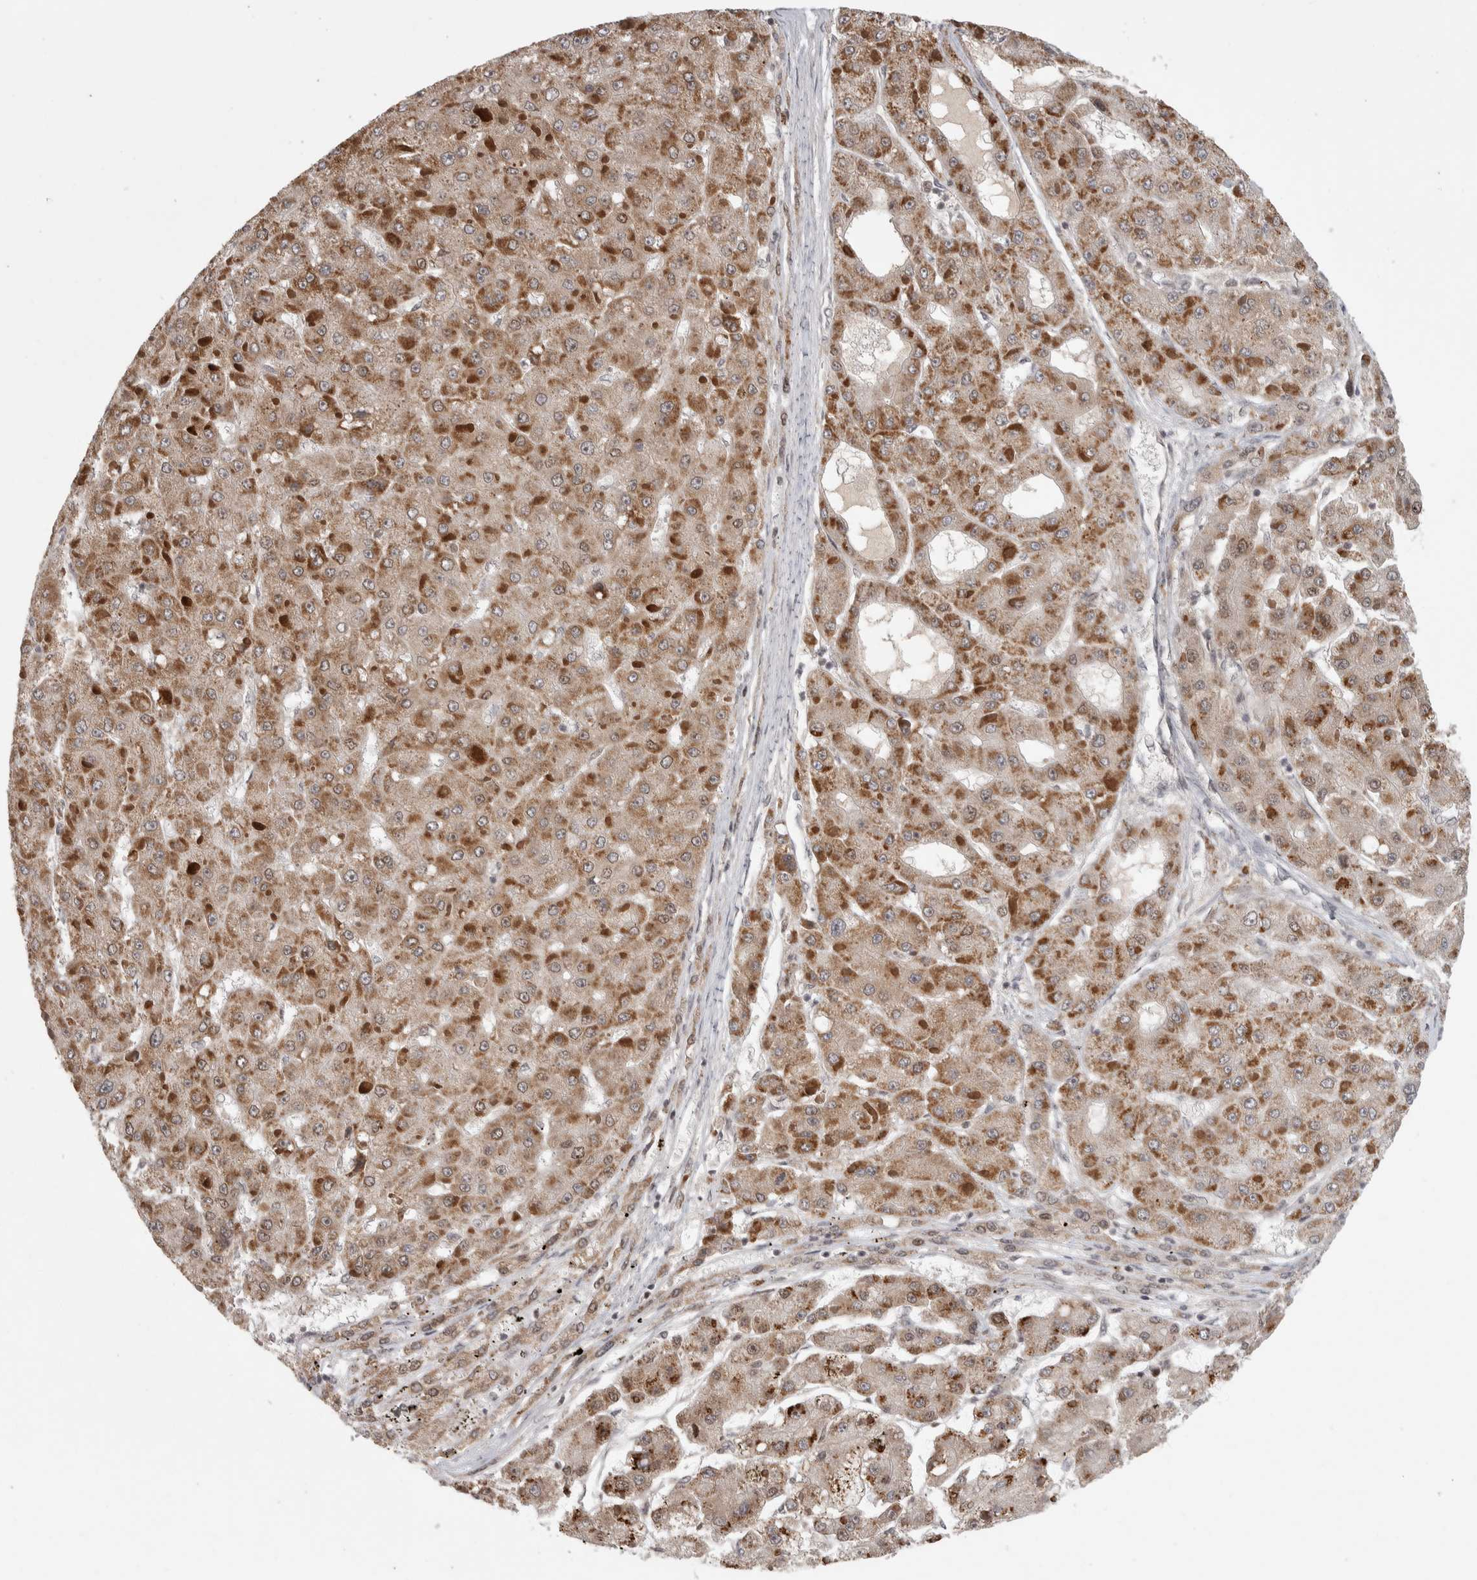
{"staining": {"intensity": "moderate", "quantity": ">75%", "location": "cytoplasmic/membranous"}, "tissue": "liver cancer", "cell_type": "Tumor cells", "image_type": "cancer", "snomed": [{"axis": "morphology", "description": "Carcinoma, Hepatocellular, NOS"}, {"axis": "topography", "description": "Liver"}], "caption": "Liver cancer (hepatocellular carcinoma) tissue displays moderate cytoplasmic/membranous staining in about >75% of tumor cells, visualized by immunohistochemistry.", "gene": "ZNF592", "patient": {"sex": "female", "age": 73}}